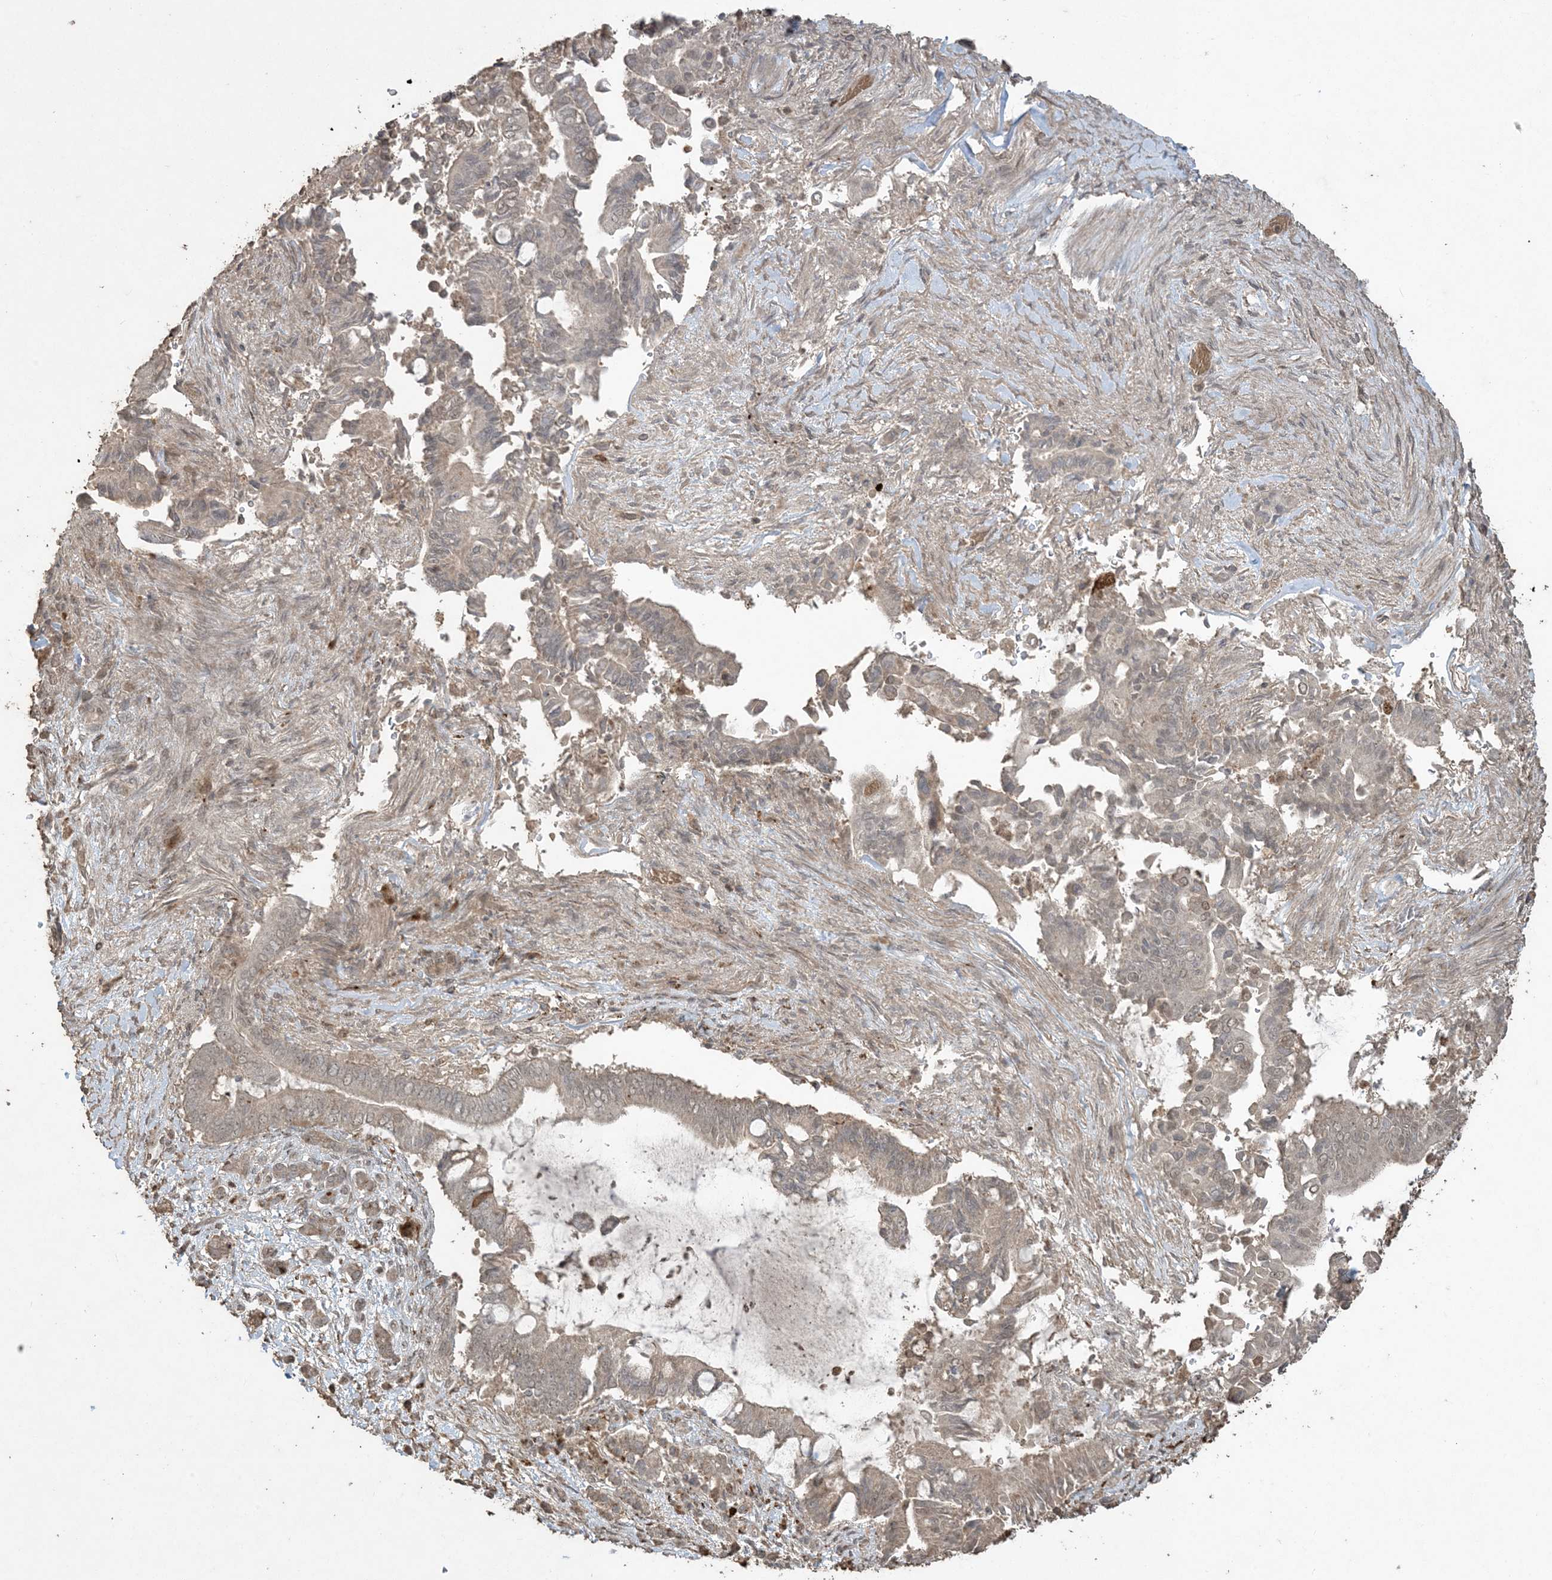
{"staining": {"intensity": "weak", "quantity": "<25%", "location": "cytoplasmic/membranous"}, "tissue": "pancreatic cancer", "cell_type": "Tumor cells", "image_type": "cancer", "snomed": [{"axis": "morphology", "description": "Adenocarcinoma, NOS"}, {"axis": "topography", "description": "Pancreas"}], "caption": "There is no significant expression in tumor cells of pancreatic adenocarcinoma.", "gene": "EFCAB8", "patient": {"sex": "male", "age": 68}}